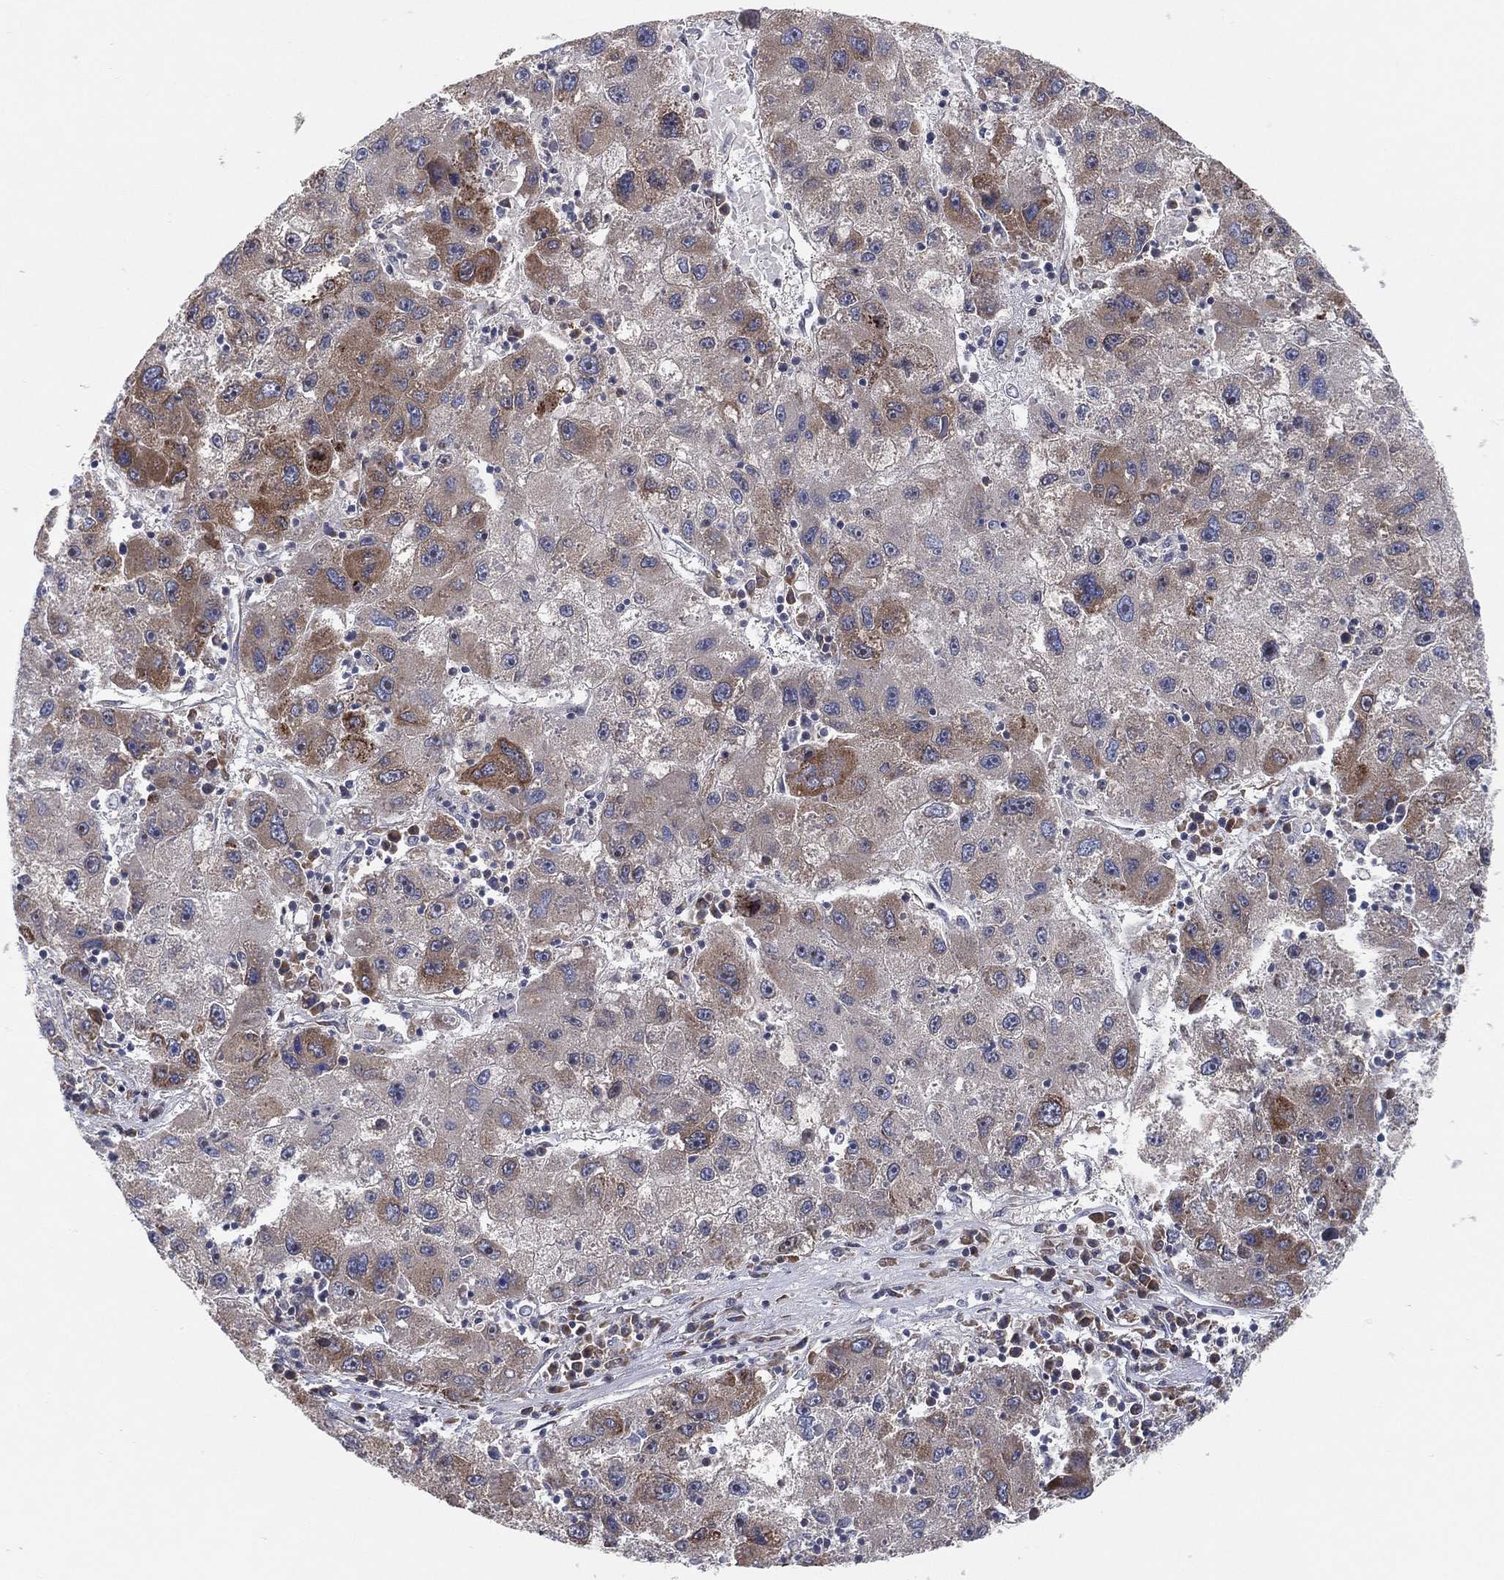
{"staining": {"intensity": "moderate", "quantity": "<25%", "location": "cytoplasmic/membranous"}, "tissue": "liver cancer", "cell_type": "Tumor cells", "image_type": "cancer", "snomed": [{"axis": "morphology", "description": "Carcinoma, Hepatocellular, NOS"}, {"axis": "topography", "description": "Liver"}], "caption": "Human liver cancer (hepatocellular carcinoma) stained with a protein marker exhibits moderate staining in tumor cells.", "gene": "TMTC4", "patient": {"sex": "male", "age": 75}}